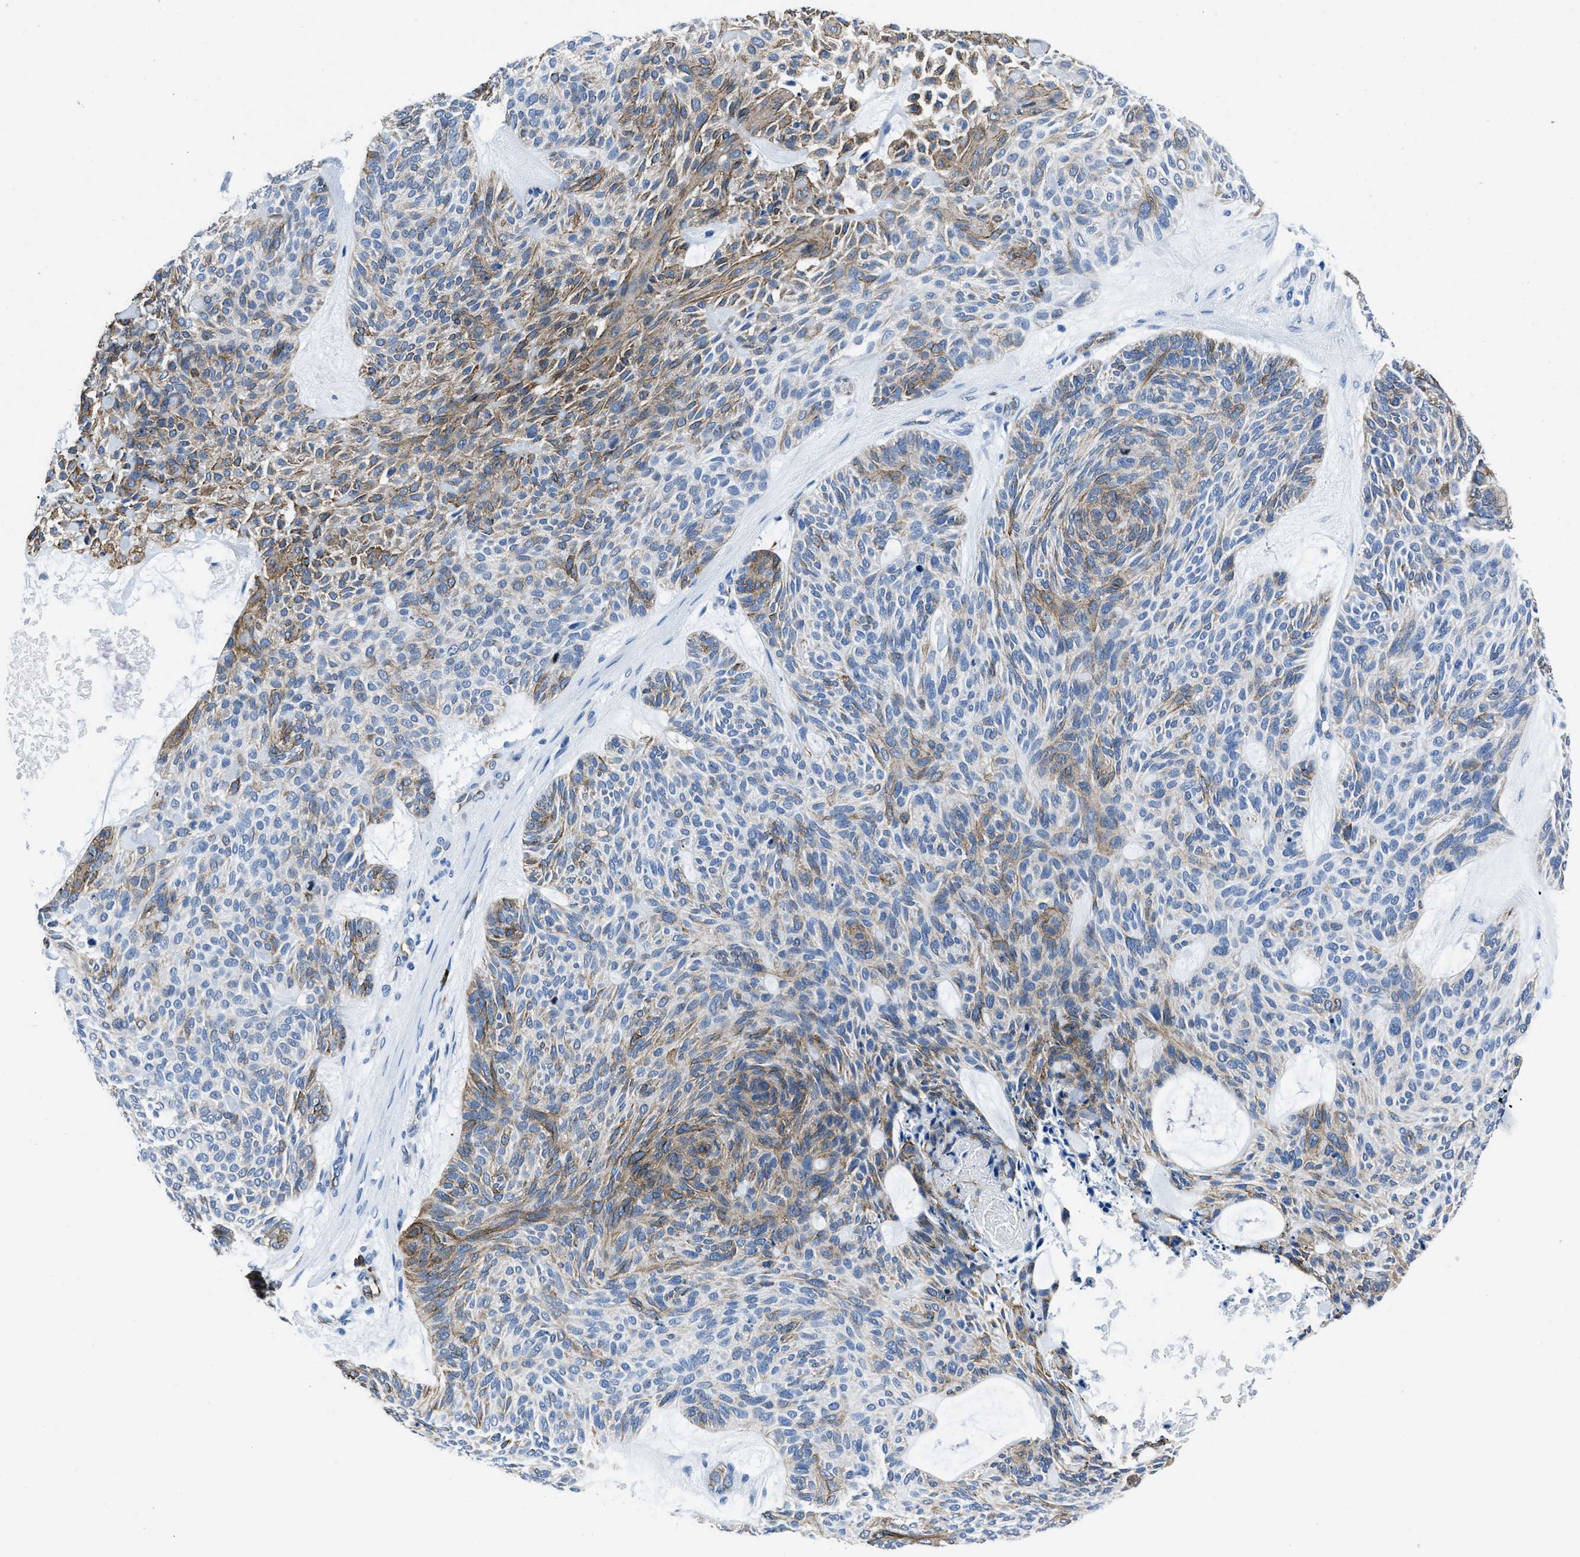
{"staining": {"intensity": "moderate", "quantity": "25%-75%", "location": "cytoplasmic/membranous"}, "tissue": "skin cancer", "cell_type": "Tumor cells", "image_type": "cancer", "snomed": [{"axis": "morphology", "description": "Basal cell carcinoma"}, {"axis": "topography", "description": "Skin"}], "caption": "An IHC histopathology image of neoplastic tissue is shown. Protein staining in brown shows moderate cytoplasmic/membranous positivity in basal cell carcinoma (skin) within tumor cells.", "gene": "ITGA3", "patient": {"sex": "male", "age": 55}}